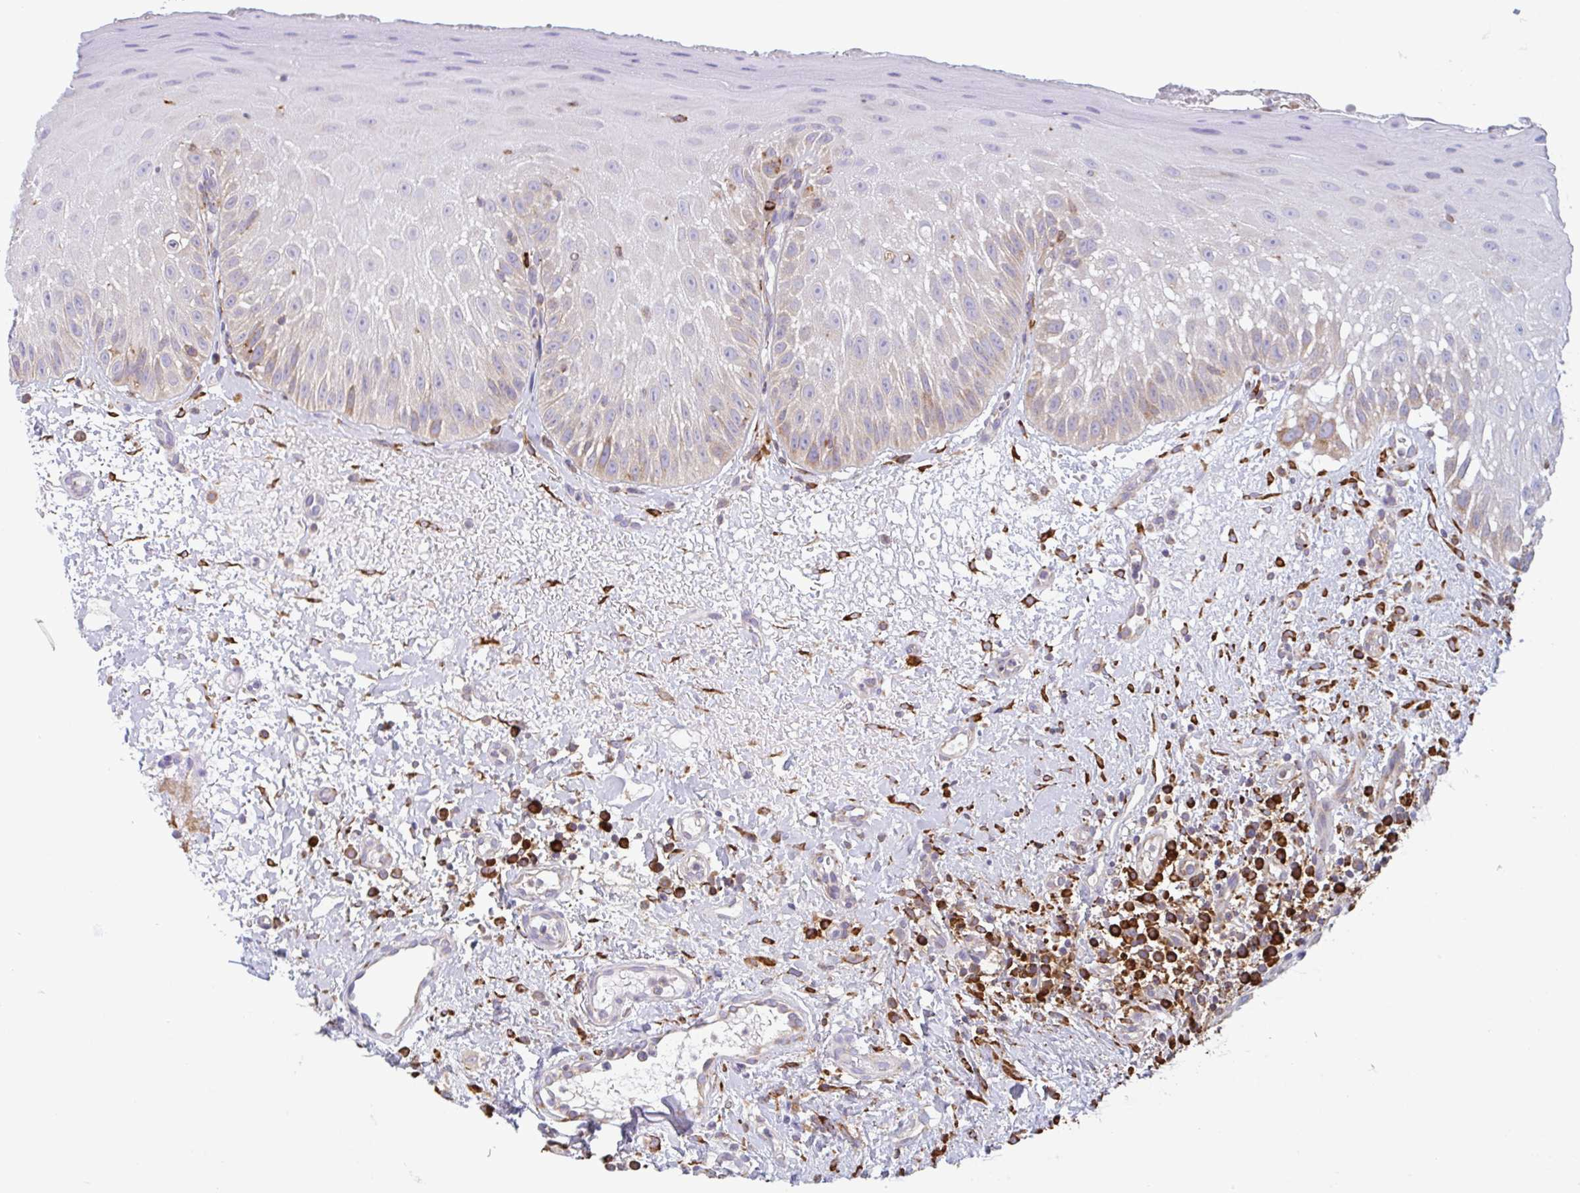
{"staining": {"intensity": "weak", "quantity": "<25%", "location": "cytoplasmic/membranous"}, "tissue": "oral mucosa", "cell_type": "Squamous epithelial cells", "image_type": "normal", "snomed": [{"axis": "morphology", "description": "Normal tissue, NOS"}, {"axis": "topography", "description": "Oral tissue"}, {"axis": "topography", "description": "Tounge, NOS"}], "caption": "DAB (3,3'-diaminobenzidine) immunohistochemical staining of benign oral mucosa exhibits no significant expression in squamous epithelial cells.", "gene": "DOK4", "patient": {"sex": "male", "age": 83}}